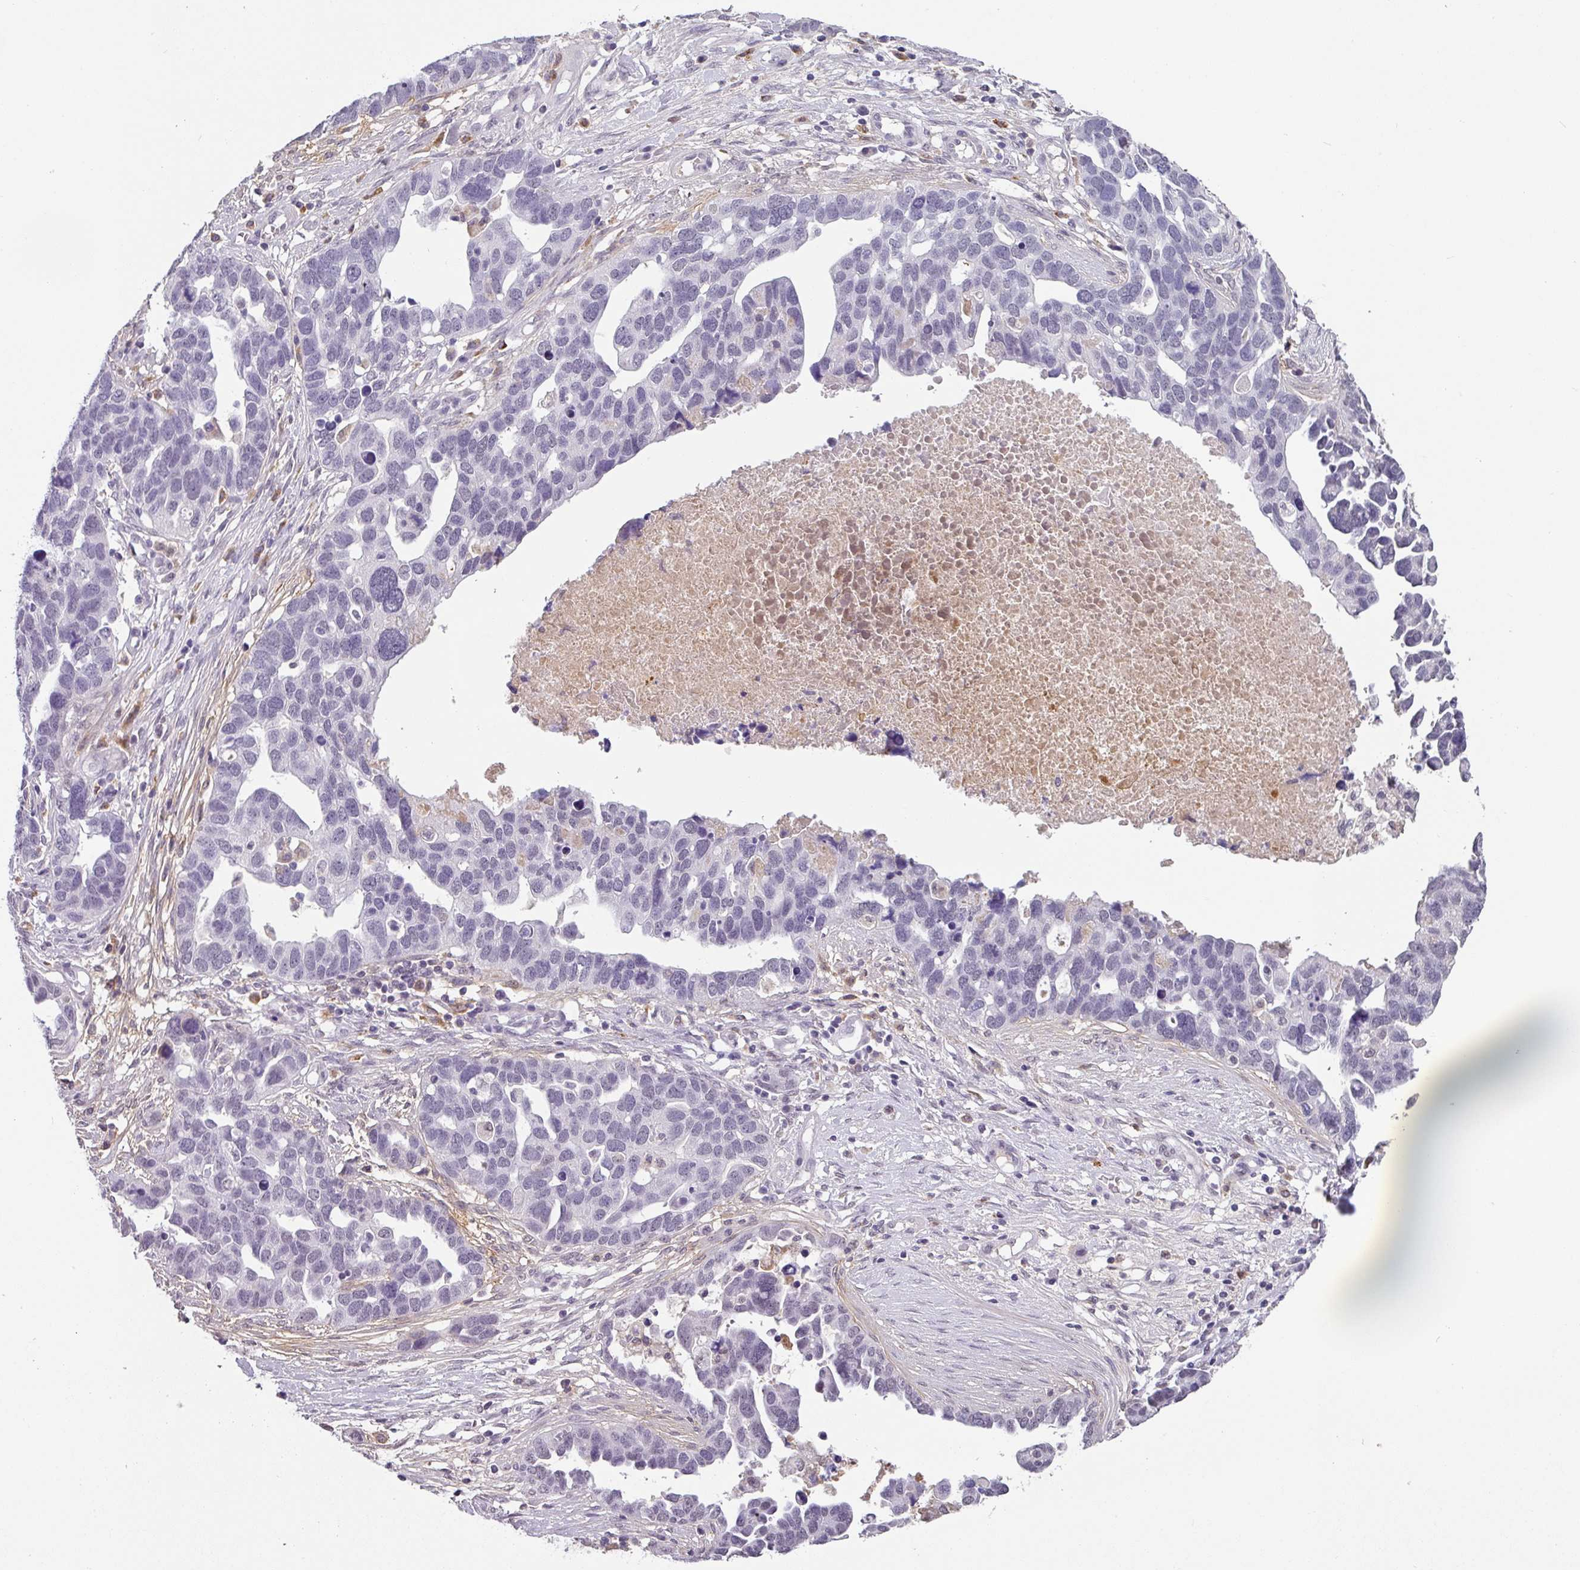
{"staining": {"intensity": "negative", "quantity": "none", "location": "none"}, "tissue": "ovarian cancer", "cell_type": "Tumor cells", "image_type": "cancer", "snomed": [{"axis": "morphology", "description": "Cystadenocarcinoma, serous, NOS"}, {"axis": "topography", "description": "Ovary"}], "caption": "An immunohistochemistry photomicrograph of serous cystadenocarcinoma (ovarian) is shown. There is no staining in tumor cells of serous cystadenocarcinoma (ovarian).", "gene": "C1QB", "patient": {"sex": "female", "age": 54}}